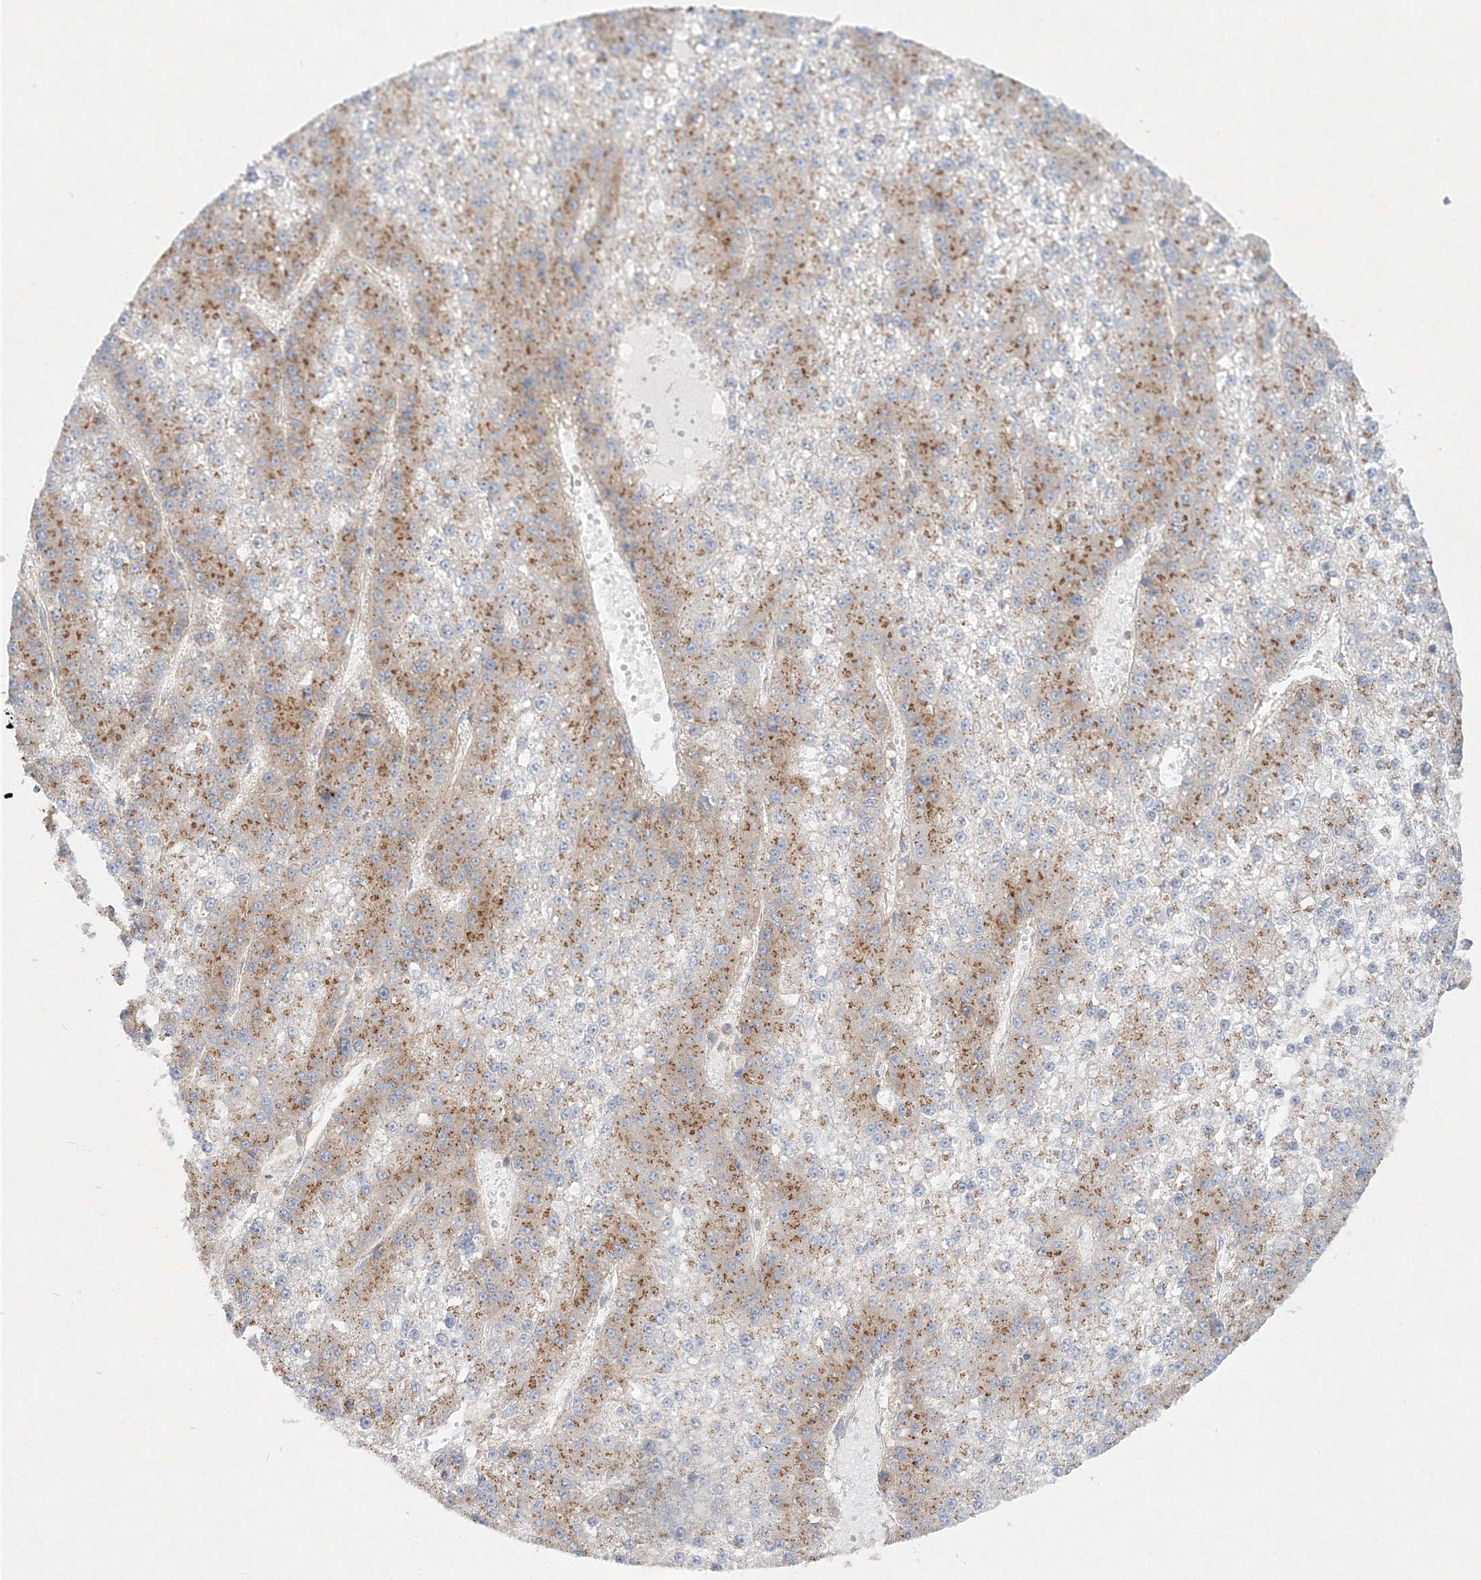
{"staining": {"intensity": "moderate", "quantity": "25%-75%", "location": "cytoplasmic/membranous"}, "tissue": "liver cancer", "cell_type": "Tumor cells", "image_type": "cancer", "snomed": [{"axis": "morphology", "description": "Carcinoma, Hepatocellular, NOS"}, {"axis": "topography", "description": "Liver"}], "caption": "Moderate cytoplasmic/membranous positivity for a protein is appreciated in approximately 25%-75% of tumor cells of liver cancer (hepatocellular carcinoma) using IHC.", "gene": "SEC23IP", "patient": {"sex": "female", "age": 73}}